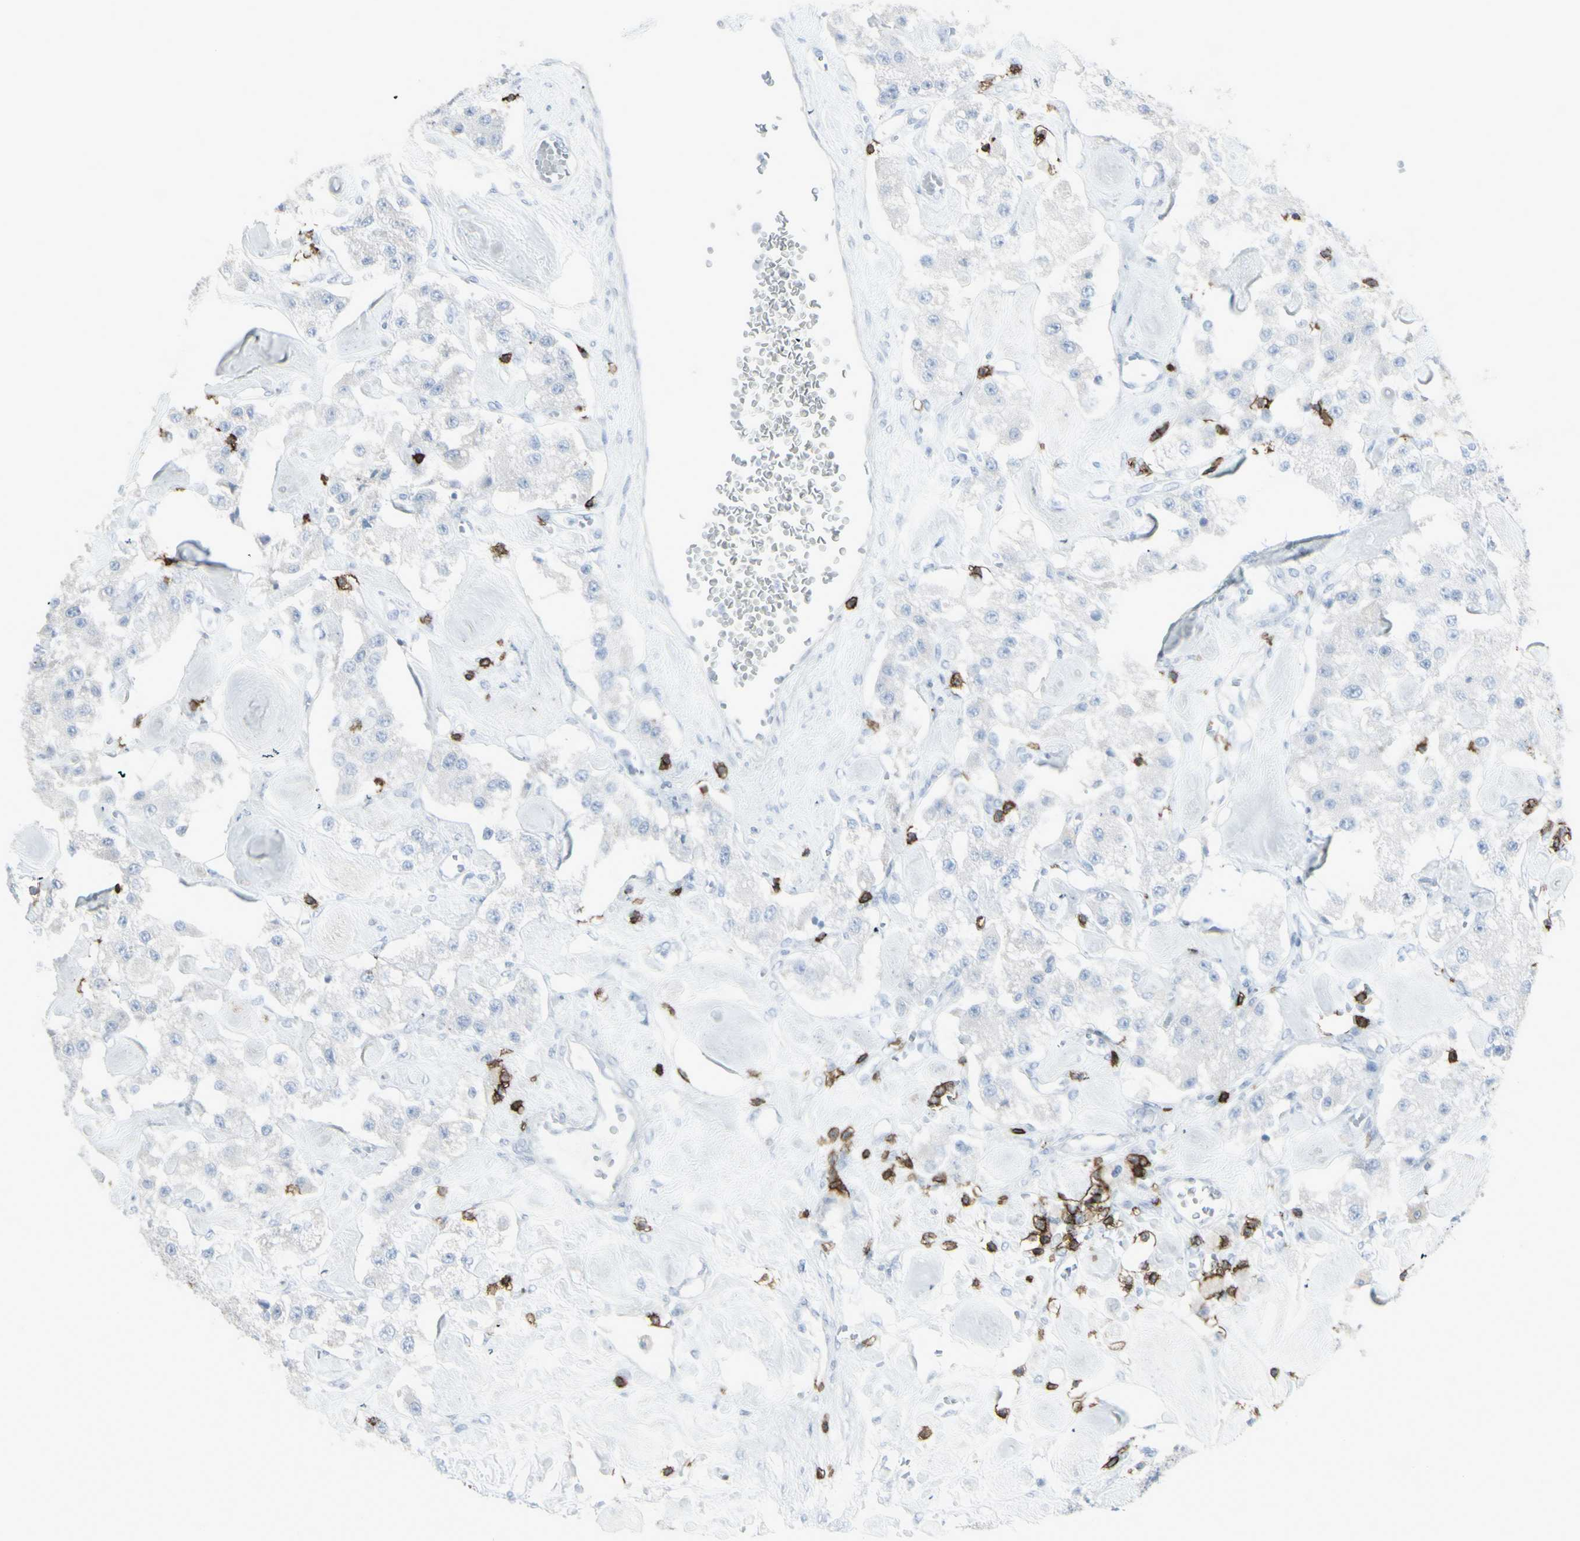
{"staining": {"intensity": "negative", "quantity": "none", "location": "none"}, "tissue": "carcinoid", "cell_type": "Tumor cells", "image_type": "cancer", "snomed": [{"axis": "morphology", "description": "Carcinoid, malignant, NOS"}, {"axis": "topography", "description": "Pancreas"}], "caption": "Histopathology image shows no significant protein positivity in tumor cells of carcinoid.", "gene": "CD247", "patient": {"sex": "male", "age": 41}}